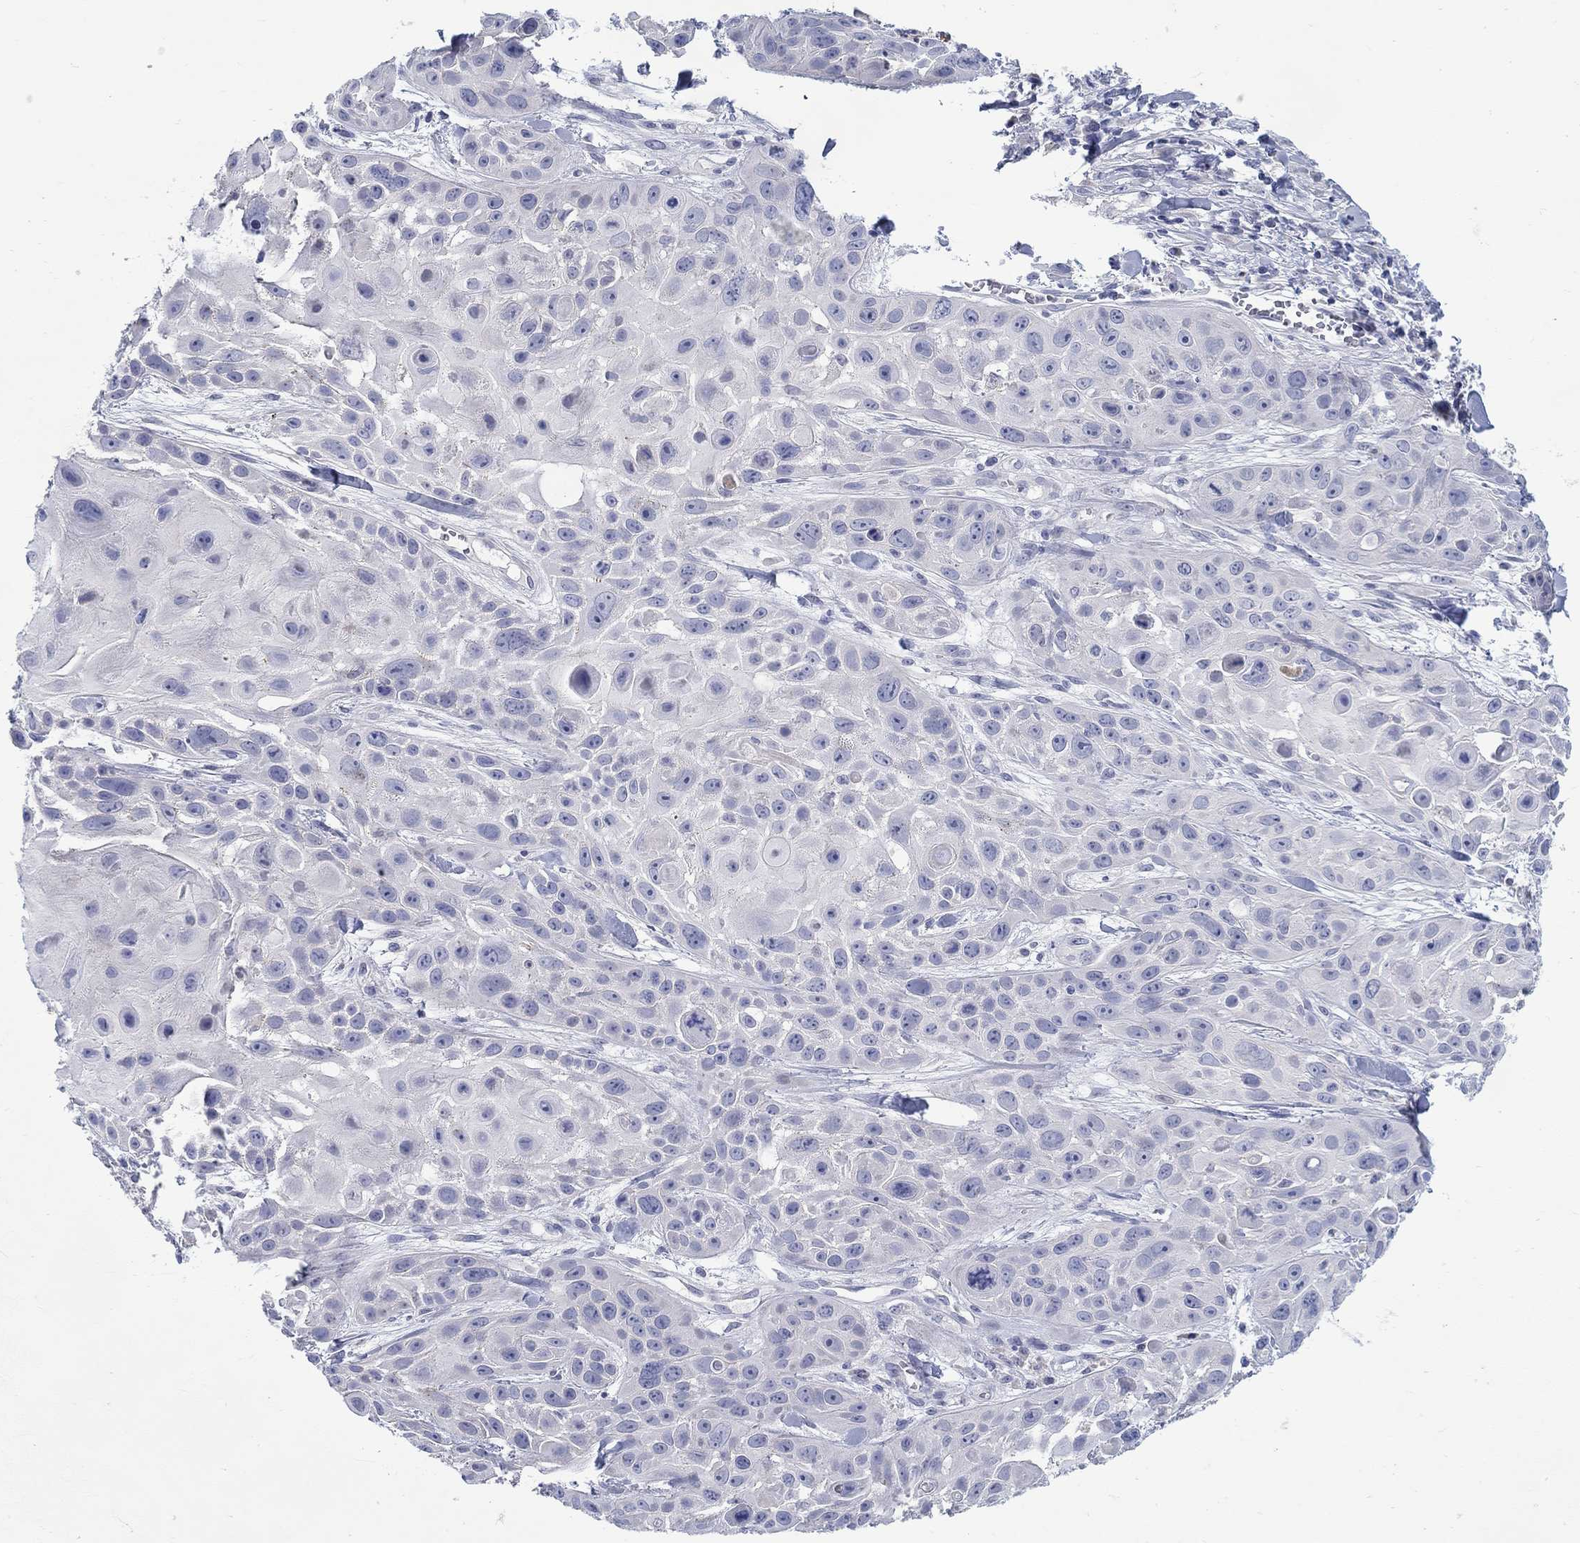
{"staining": {"intensity": "negative", "quantity": "none", "location": "none"}, "tissue": "skin cancer", "cell_type": "Tumor cells", "image_type": "cancer", "snomed": [{"axis": "morphology", "description": "Squamous cell carcinoma, NOS"}, {"axis": "topography", "description": "Skin"}, {"axis": "topography", "description": "Anal"}], "caption": "A photomicrograph of squamous cell carcinoma (skin) stained for a protein reveals no brown staining in tumor cells.", "gene": "ABCA4", "patient": {"sex": "female", "age": 75}}